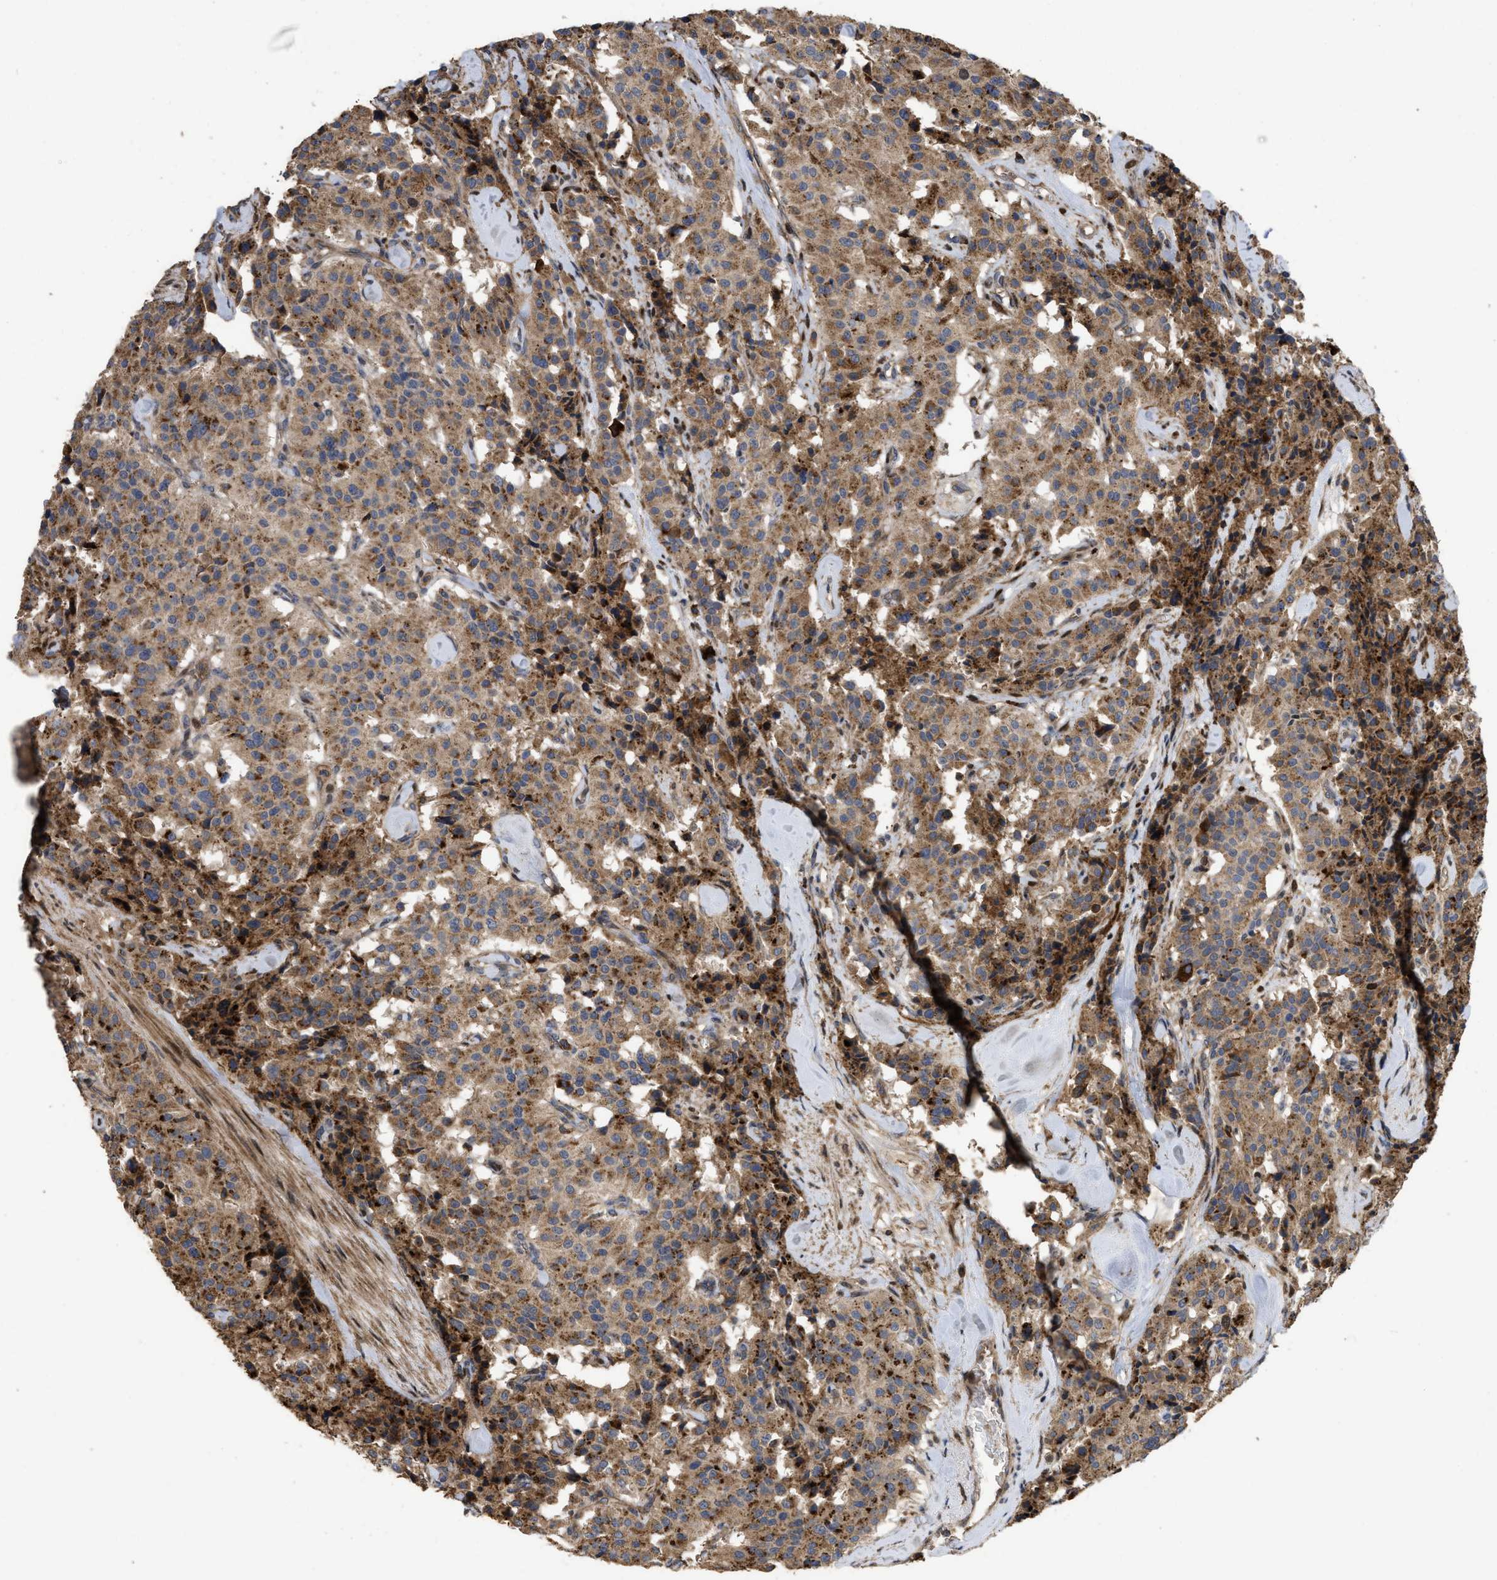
{"staining": {"intensity": "moderate", "quantity": ">75%", "location": "cytoplasmic/membranous"}, "tissue": "carcinoid", "cell_type": "Tumor cells", "image_type": "cancer", "snomed": [{"axis": "morphology", "description": "Carcinoid, malignant, NOS"}, {"axis": "topography", "description": "Lung"}], "caption": "DAB immunohistochemical staining of human carcinoid (malignant) demonstrates moderate cytoplasmic/membranous protein expression in about >75% of tumor cells. The protein of interest is shown in brown color, while the nuclei are stained blue.", "gene": "CBR3", "patient": {"sex": "male", "age": 30}}